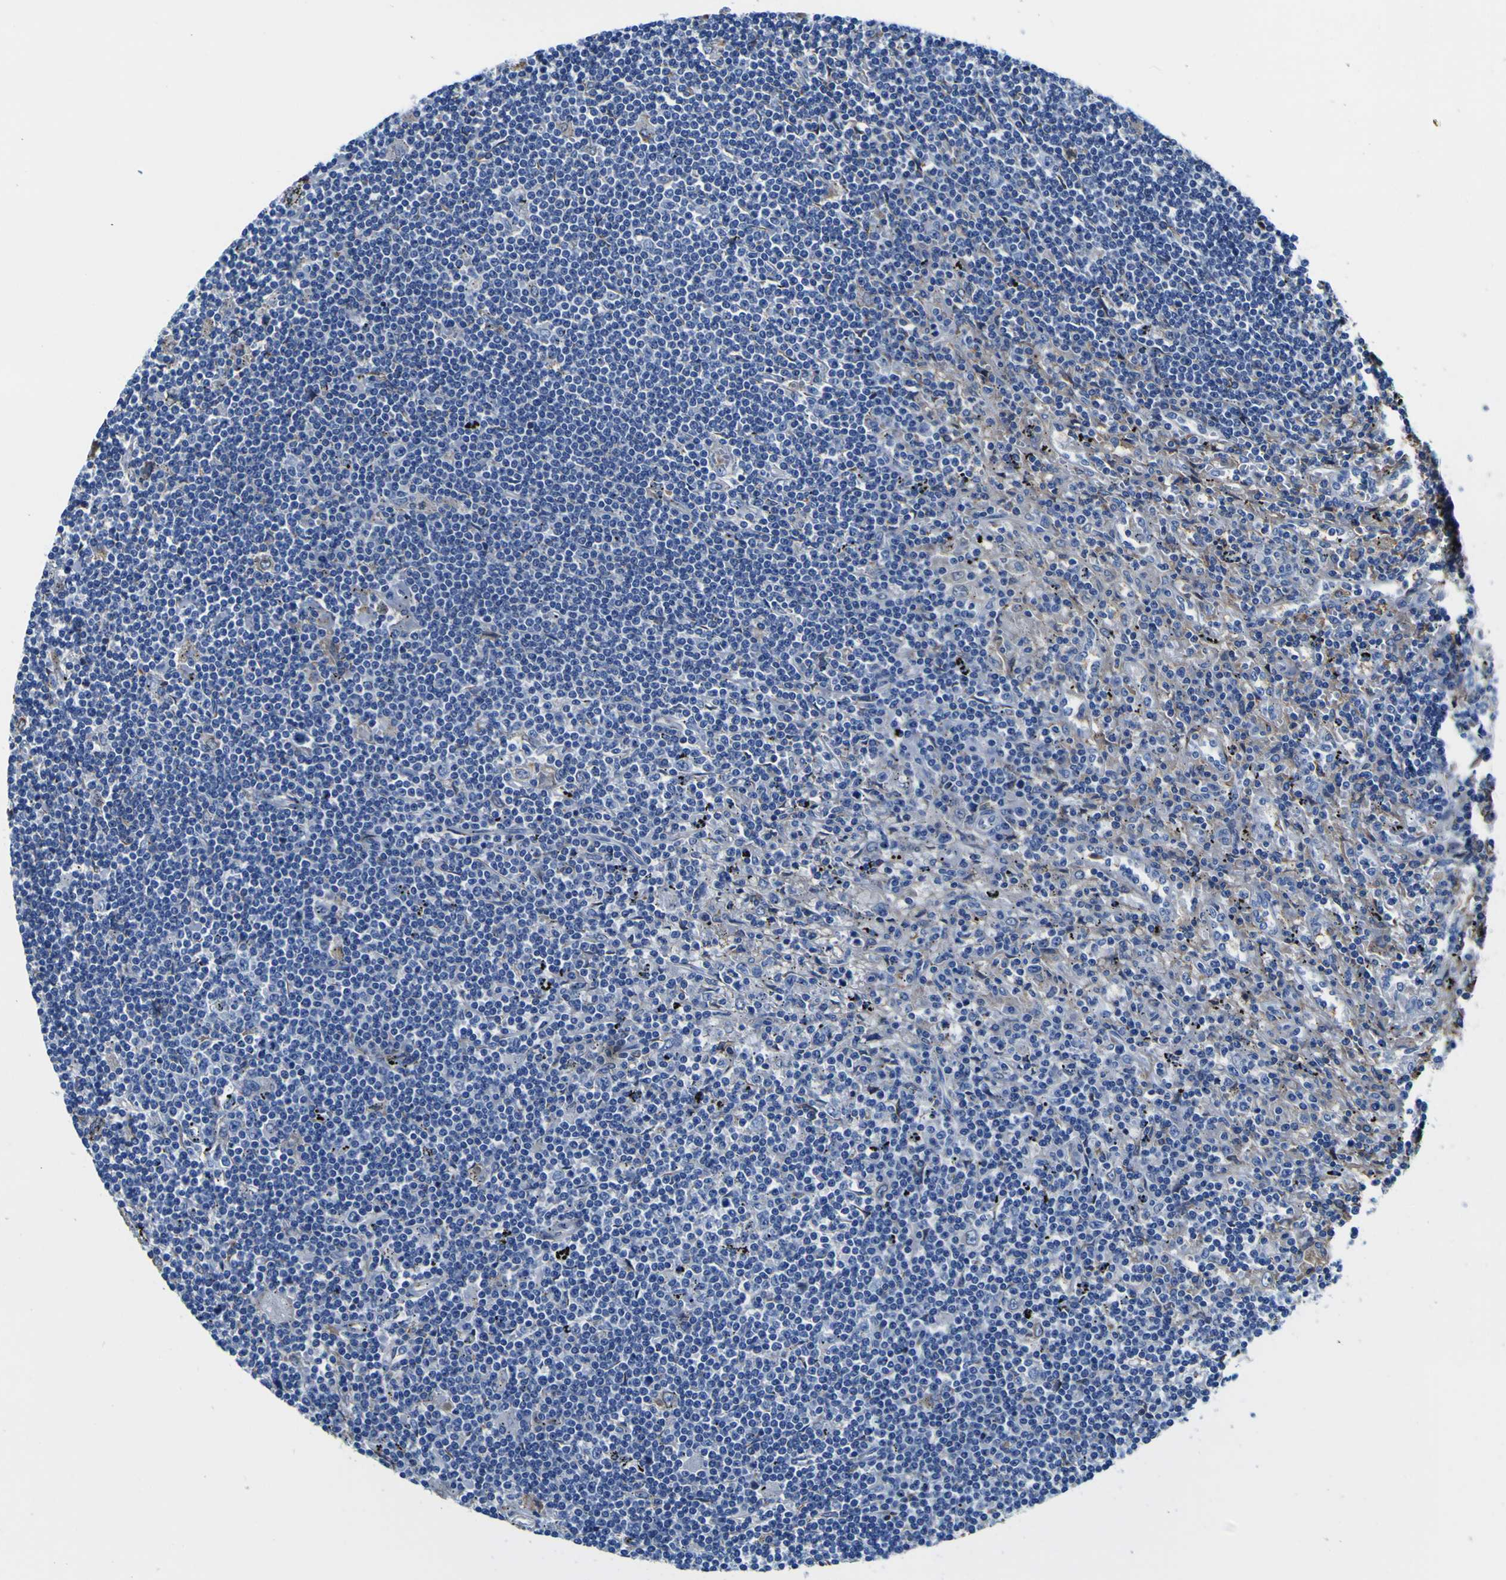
{"staining": {"intensity": "negative", "quantity": "none", "location": "none"}, "tissue": "lymphoma", "cell_type": "Tumor cells", "image_type": "cancer", "snomed": [{"axis": "morphology", "description": "Malignant lymphoma, non-Hodgkin's type, Low grade"}, {"axis": "topography", "description": "Spleen"}], "caption": "Malignant lymphoma, non-Hodgkin's type (low-grade) was stained to show a protein in brown. There is no significant positivity in tumor cells.", "gene": "PXDN", "patient": {"sex": "male", "age": 76}}